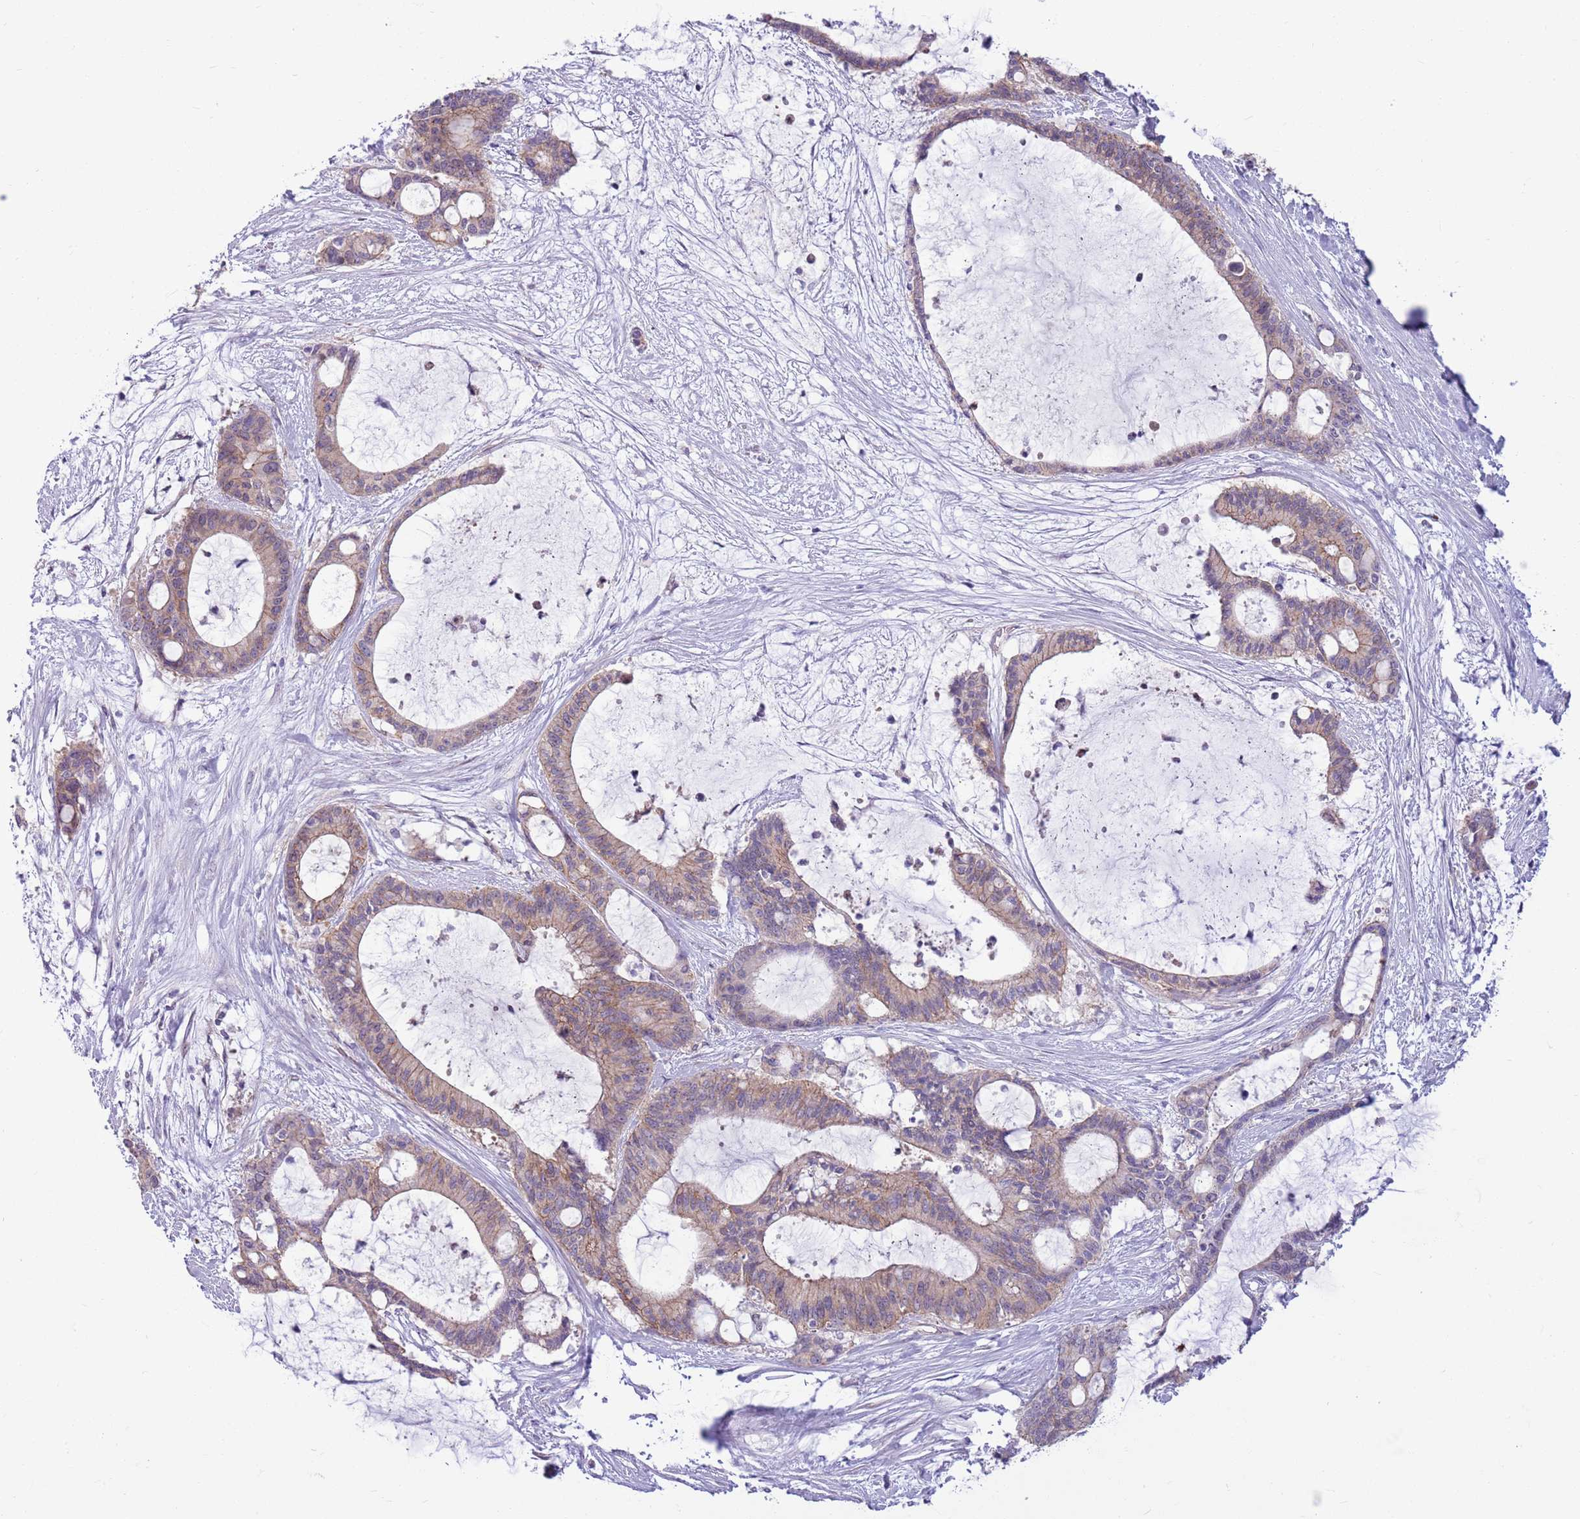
{"staining": {"intensity": "weak", "quantity": ">75%", "location": "cytoplasmic/membranous"}, "tissue": "liver cancer", "cell_type": "Tumor cells", "image_type": "cancer", "snomed": [{"axis": "morphology", "description": "Normal tissue, NOS"}, {"axis": "morphology", "description": "Cholangiocarcinoma"}, {"axis": "topography", "description": "Liver"}, {"axis": "topography", "description": "Peripheral nerve tissue"}], "caption": "Immunohistochemical staining of human cholangiocarcinoma (liver) exhibits weak cytoplasmic/membranous protein expression in about >75% of tumor cells. The staining is performed using DAB brown chromogen to label protein expression. The nuclei are counter-stained blue using hematoxylin.", "gene": "PARP8", "patient": {"sex": "female", "age": 73}}